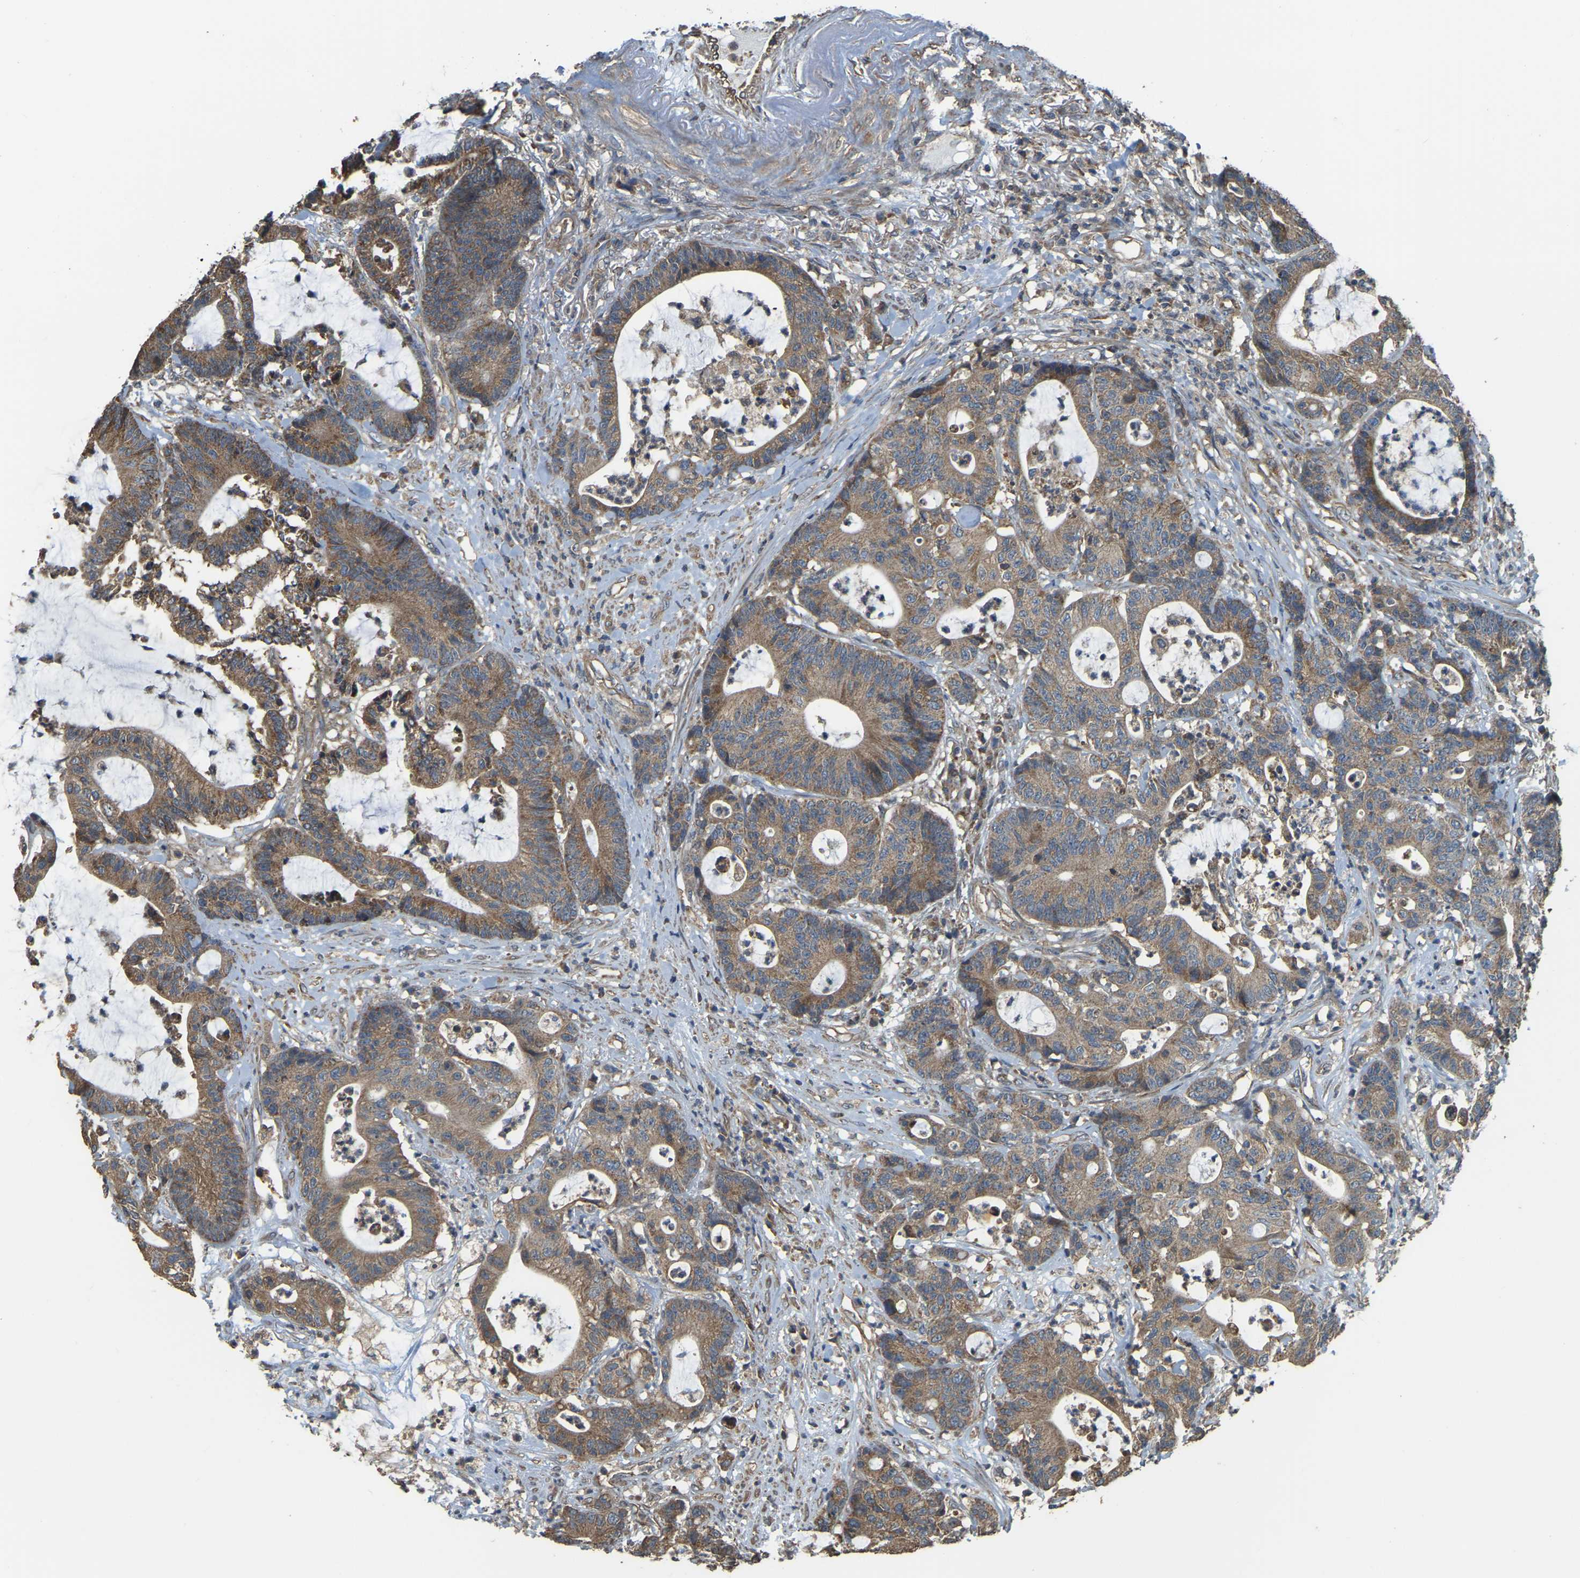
{"staining": {"intensity": "moderate", "quantity": ">75%", "location": "cytoplasmic/membranous"}, "tissue": "colorectal cancer", "cell_type": "Tumor cells", "image_type": "cancer", "snomed": [{"axis": "morphology", "description": "Adenocarcinoma, NOS"}, {"axis": "topography", "description": "Colon"}], "caption": "Adenocarcinoma (colorectal) stained with a brown dye demonstrates moderate cytoplasmic/membranous positive expression in approximately >75% of tumor cells.", "gene": "GNG2", "patient": {"sex": "female", "age": 84}}